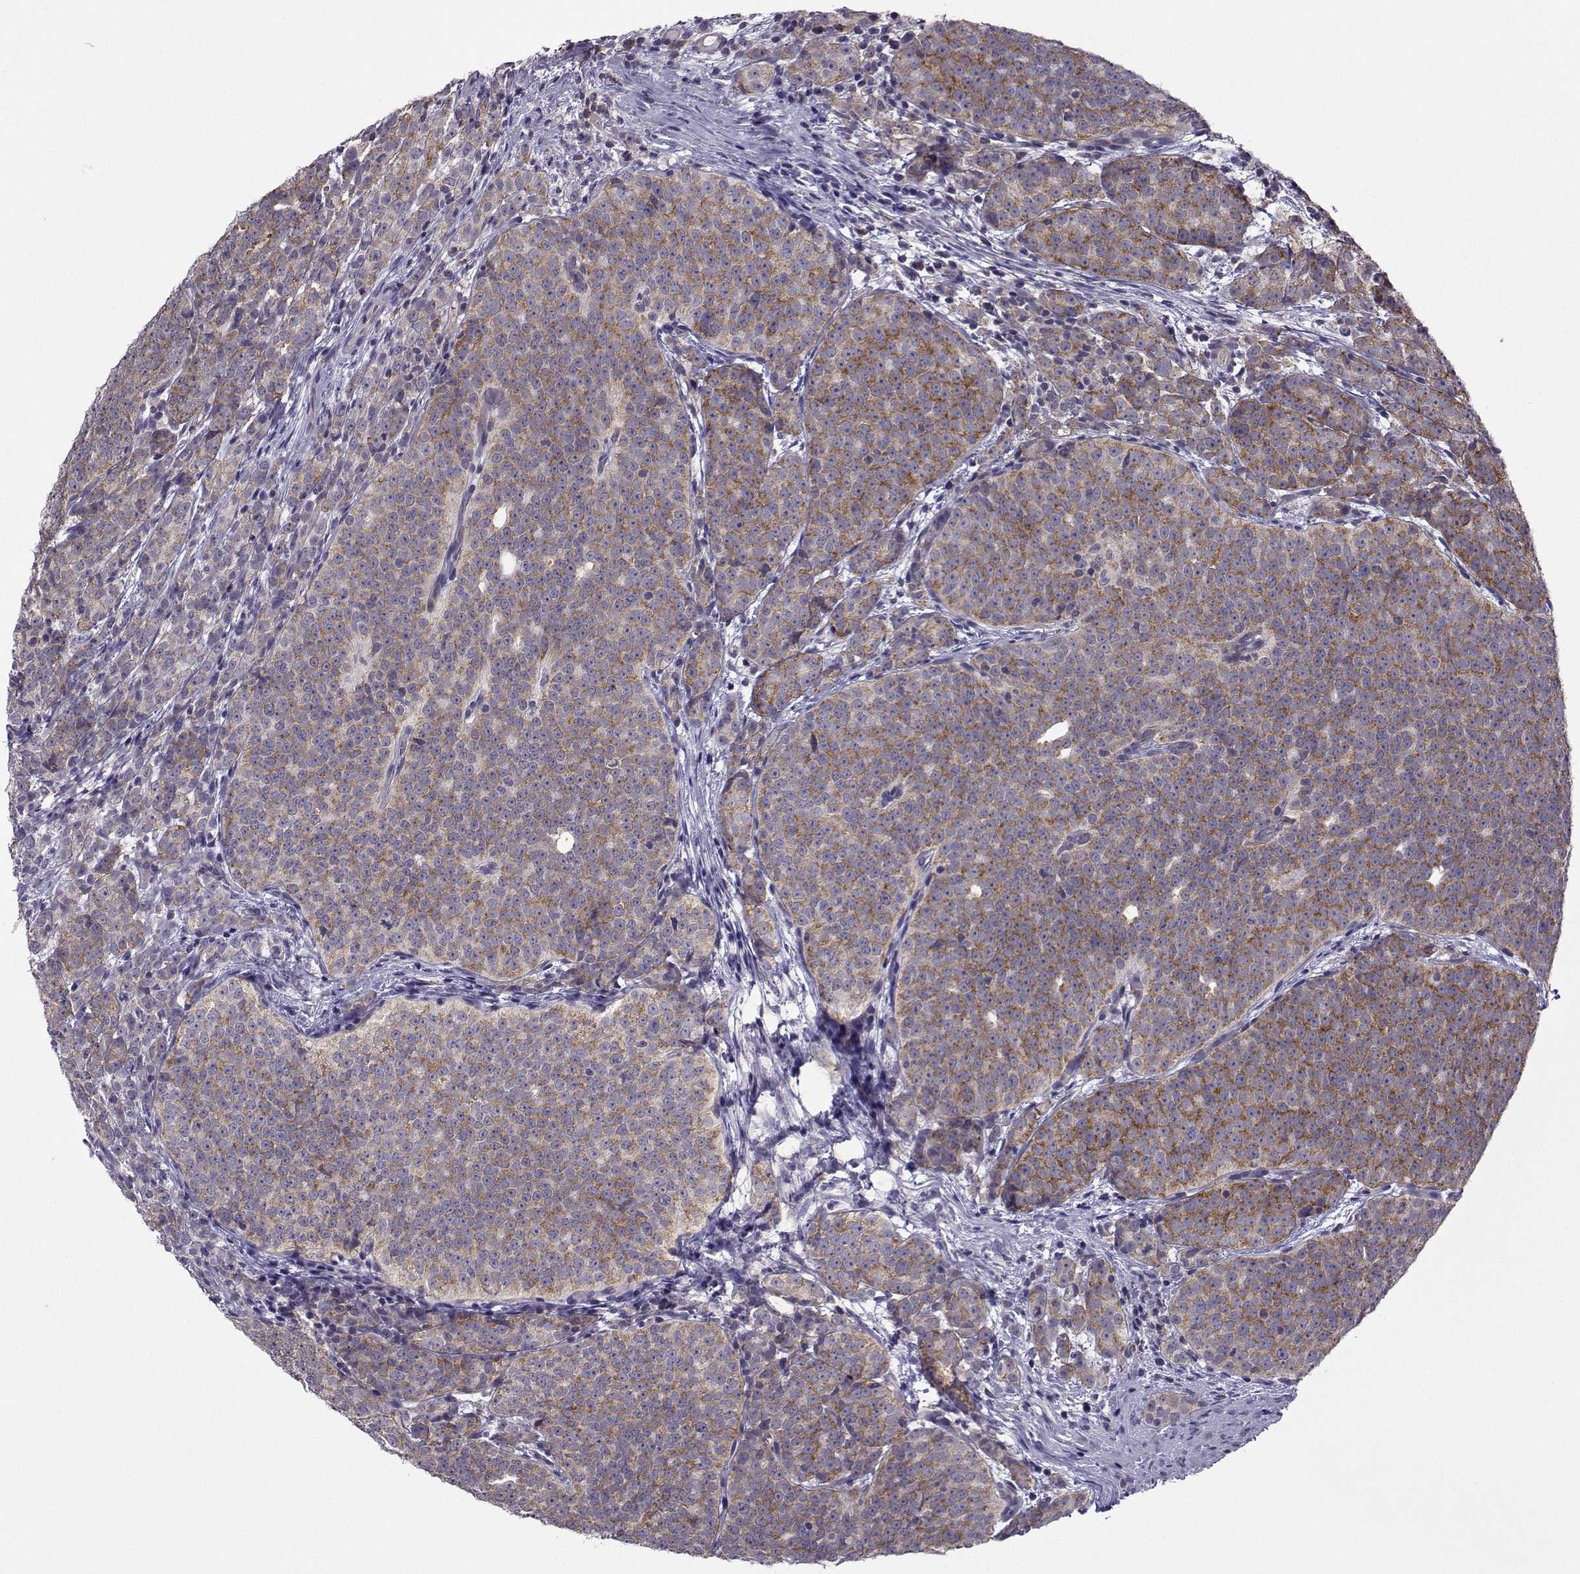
{"staining": {"intensity": "moderate", "quantity": ">75%", "location": "cytoplasmic/membranous"}, "tissue": "prostate cancer", "cell_type": "Tumor cells", "image_type": "cancer", "snomed": [{"axis": "morphology", "description": "Adenocarcinoma, High grade"}, {"axis": "topography", "description": "Prostate"}], "caption": "Prostate high-grade adenocarcinoma was stained to show a protein in brown. There is medium levels of moderate cytoplasmic/membranous positivity in approximately >75% of tumor cells.", "gene": "DDX20", "patient": {"sex": "male", "age": 53}}